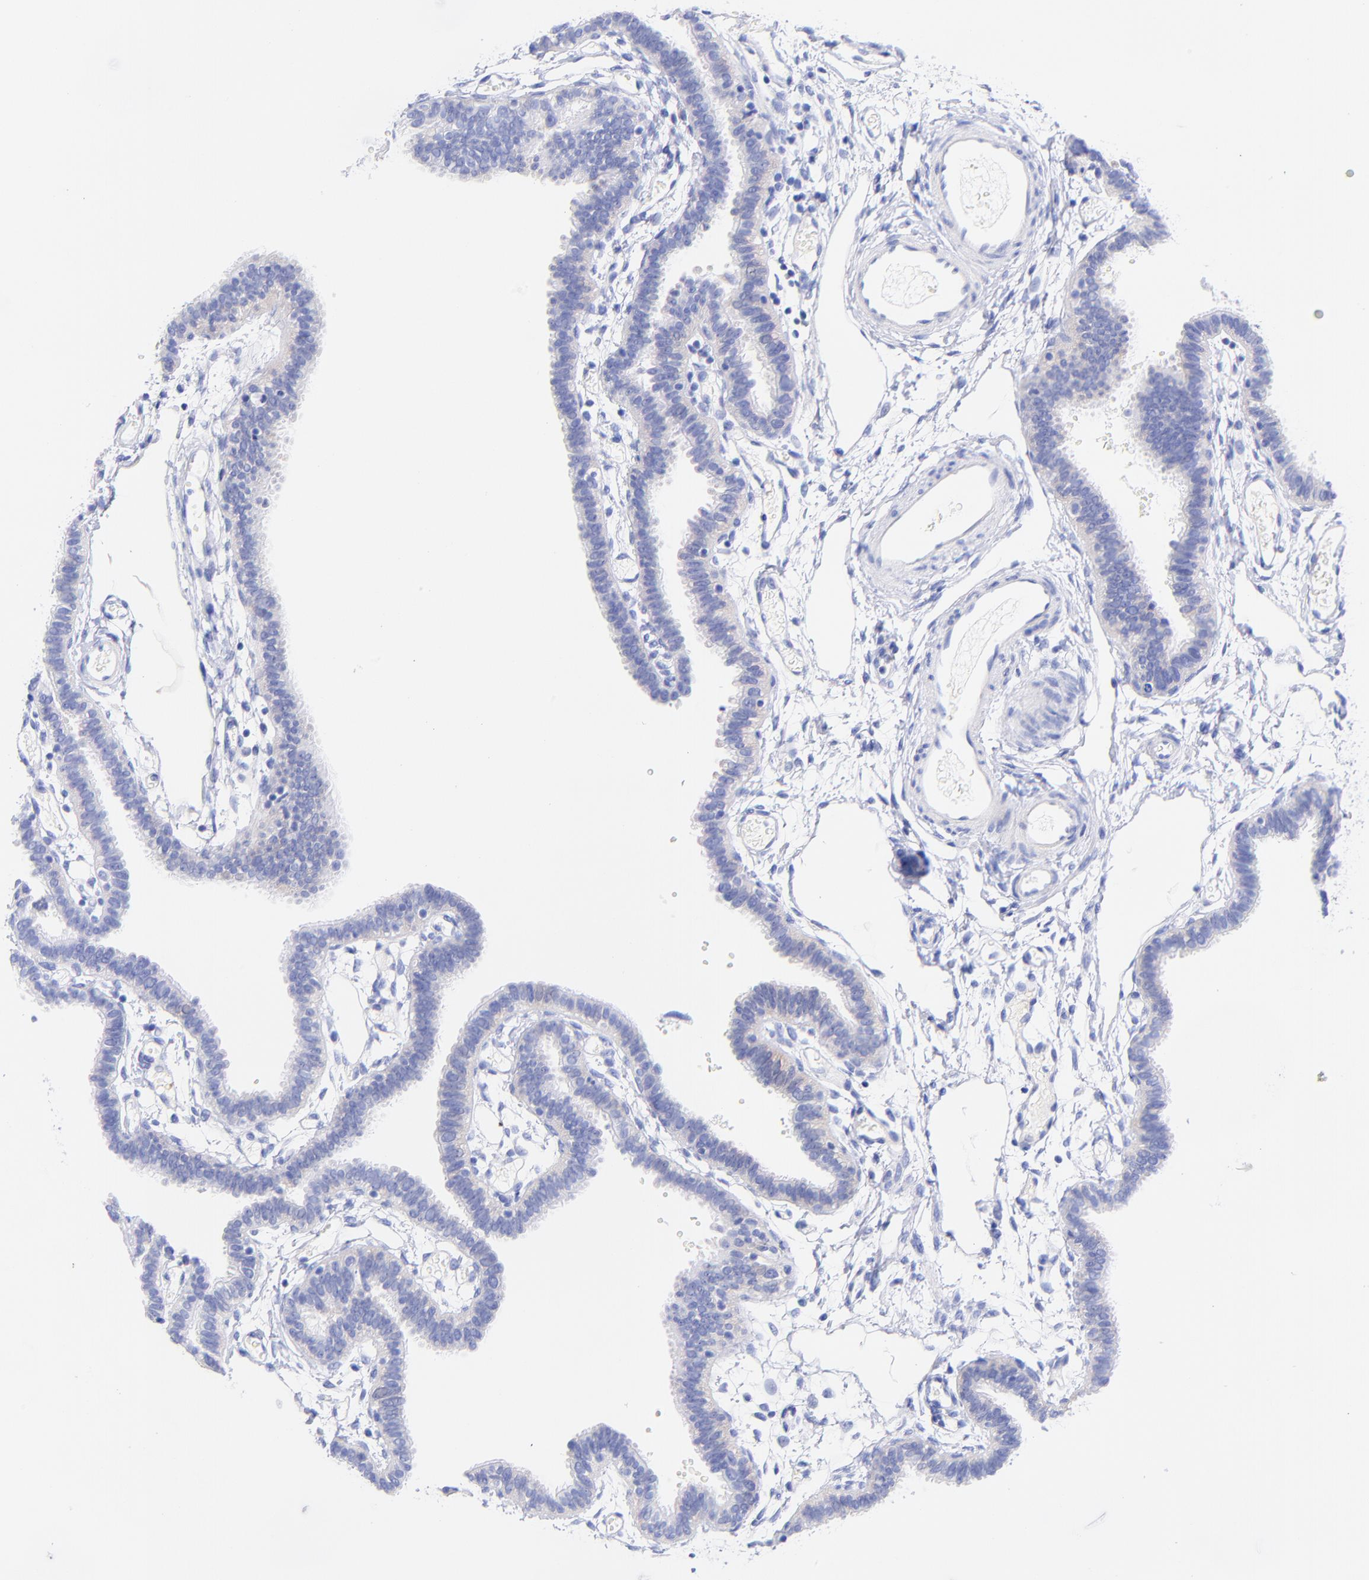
{"staining": {"intensity": "negative", "quantity": "none", "location": "none"}, "tissue": "fallopian tube", "cell_type": "Glandular cells", "image_type": "normal", "snomed": [{"axis": "morphology", "description": "Normal tissue, NOS"}, {"axis": "topography", "description": "Fallopian tube"}], "caption": "The IHC image has no significant expression in glandular cells of fallopian tube.", "gene": "GPHN", "patient": {"sex": "female", "age": 29}}